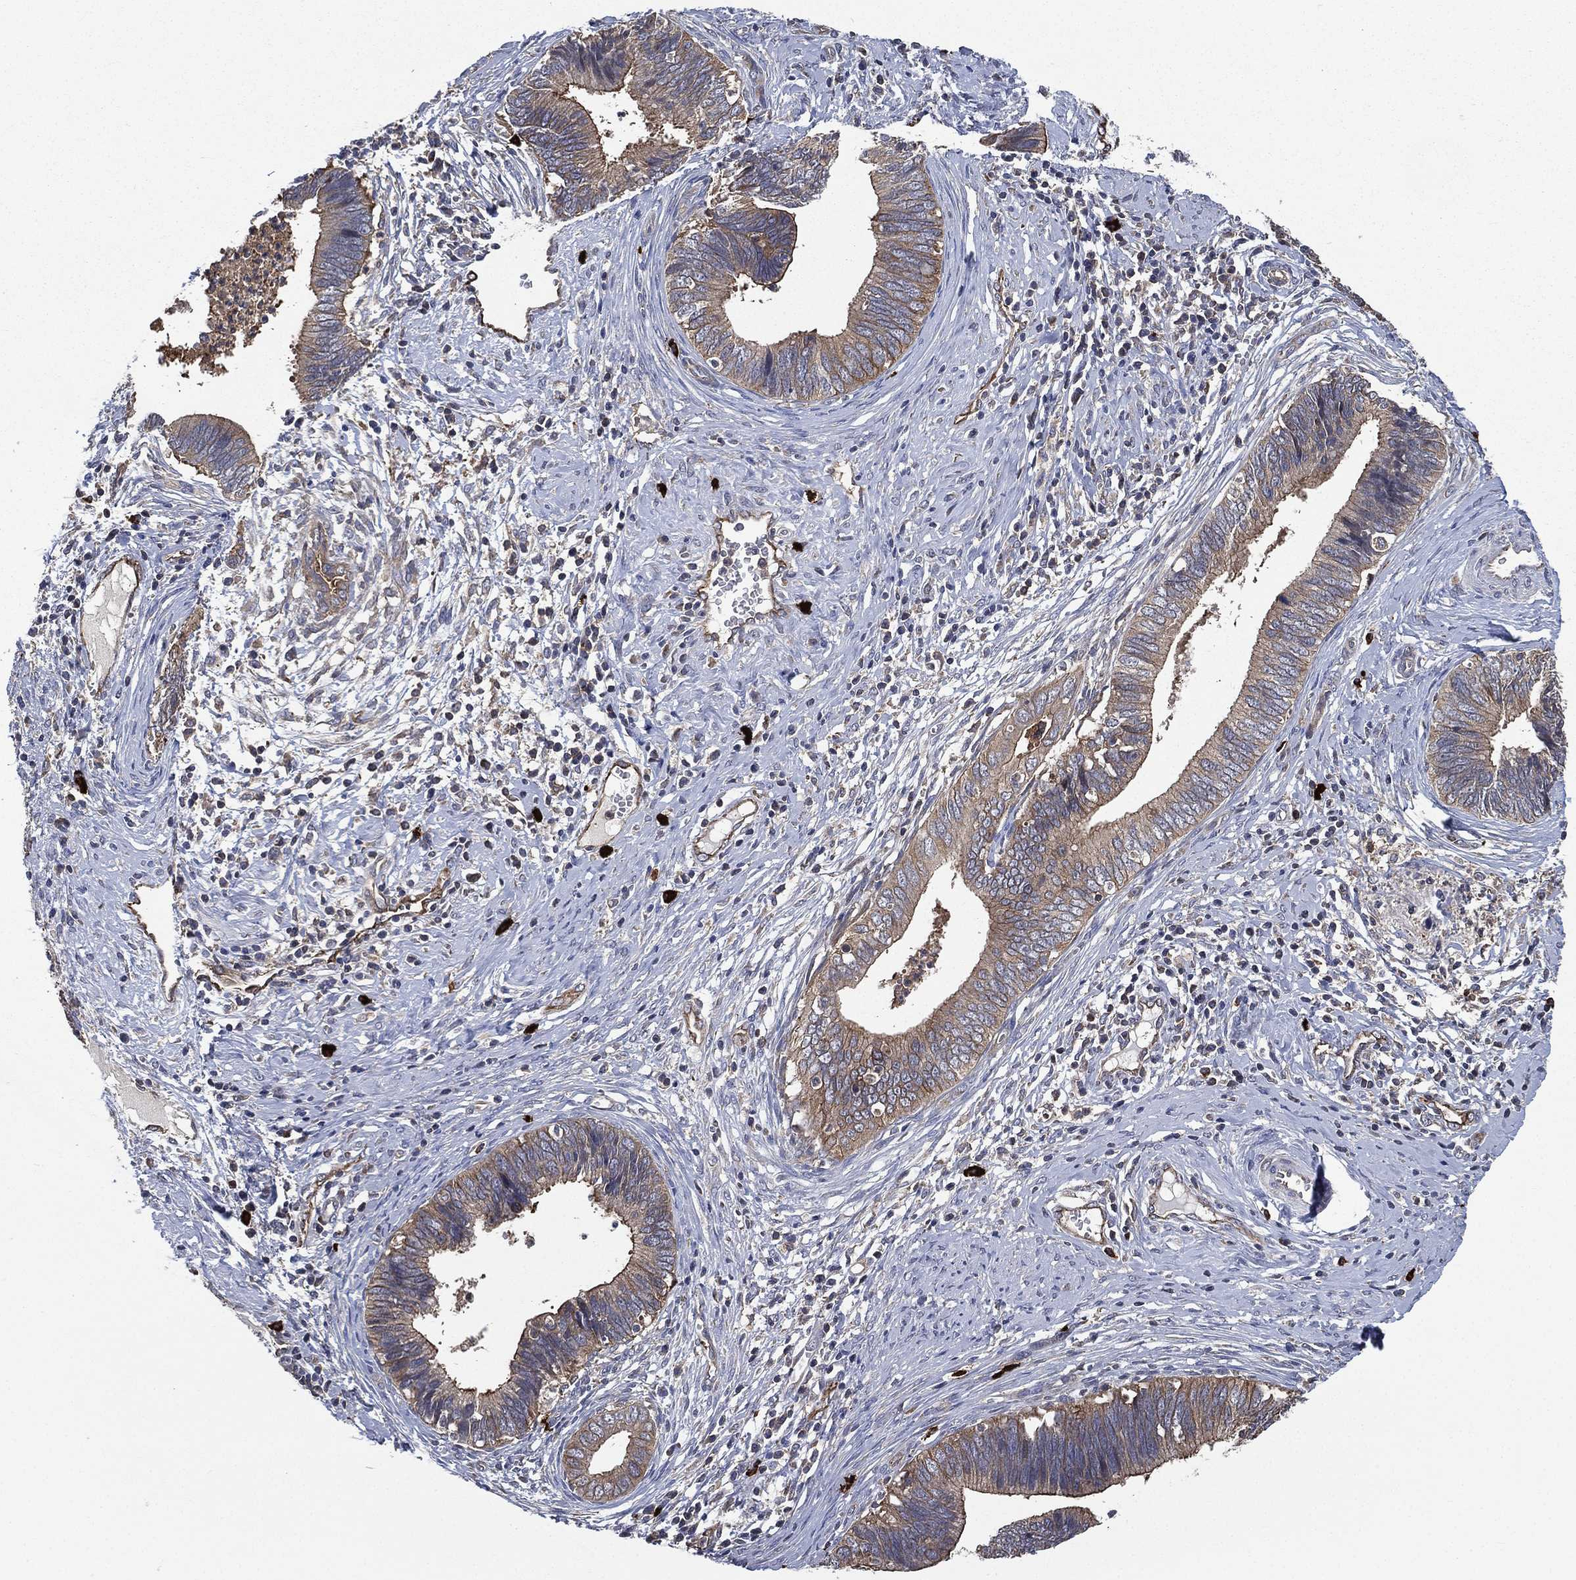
{"staining": {"intensity": "moderate", "quantity": "25%-75%", "location": "cytoplasmic/membranous"}, "tissue": "cervical cancer", "cell_type": "Tumor cells", "image_type": "cancer", "snomed": [{"axis": "morphology", "description": "Adenocarcinoma, NOS"}, {"axis": "topography", "description": "Cervix"}], "caption": "Immunohistochemical staining of cervical adenocarcinoma exhibits medium levels of moderate cytoplasmic/membranous protein expression in about 25%-75% of tumor cells. Immunohistochemistry (ihc) stains the protein in brown and the nuclei are stained blue.", "gene": "SMPD3", "patient": {"sex": "female", "age": 42}}